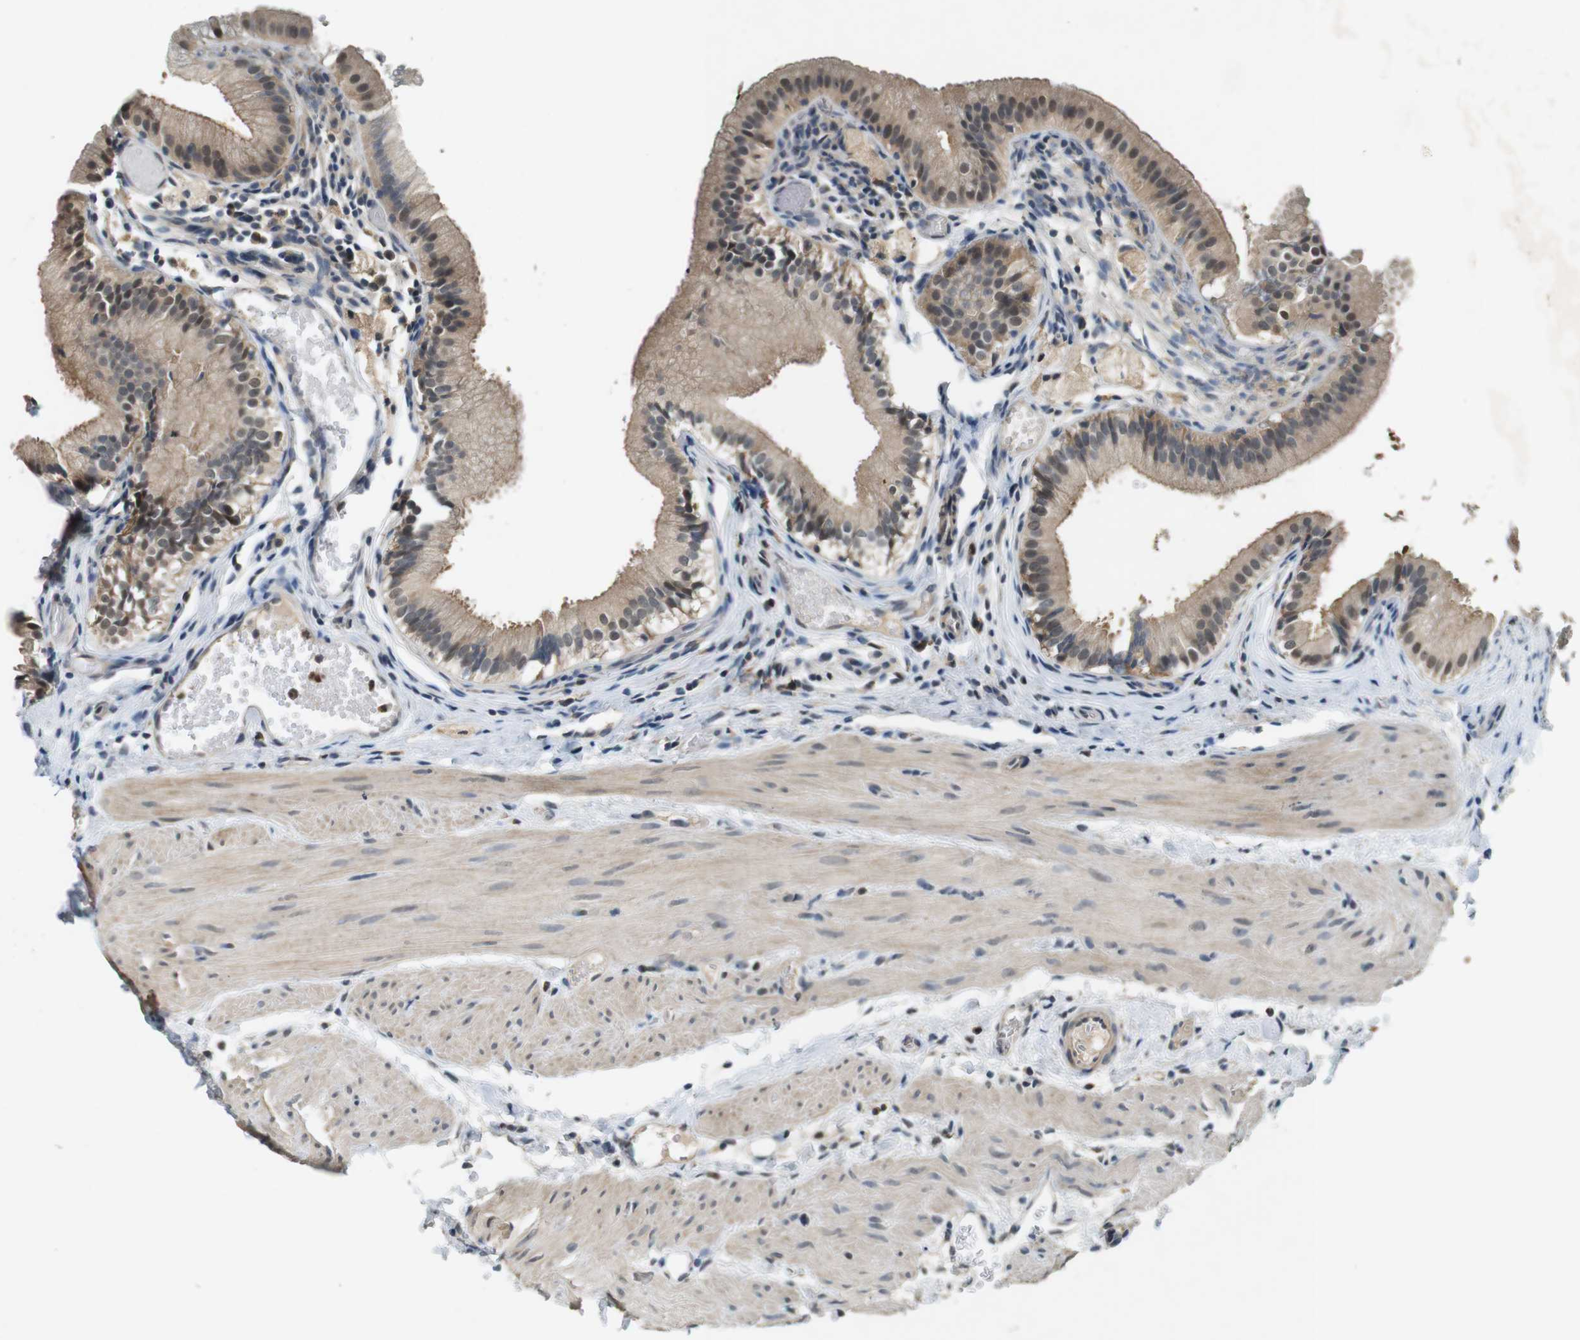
{"staining": {"intensity": "moderate", "quantity": ">75%", "location": "cytoplasmic/membranous,nuclear"}, "tissue": "gallbladder", "cell_type": "Glandular cells", "image_type": "normal", "snomed": [{"axis": "morphology", "description": "Normal tissue, NOS"}, {"axis": "topography", "description": "Gallbladder"}], "caption": "IHC micrograph of unremarkable gallbladder: human gallbladder stained using immunohistochemistry displays medium levels of moderate protein expression localized specifically in the cytoplasmic/membranous,nuclear of glandular cells, appearing as a cytoplasmic/membranous,nuclear brown color.", "gene": "CDK14", "patient": {"sex": "female", "age": 26}}